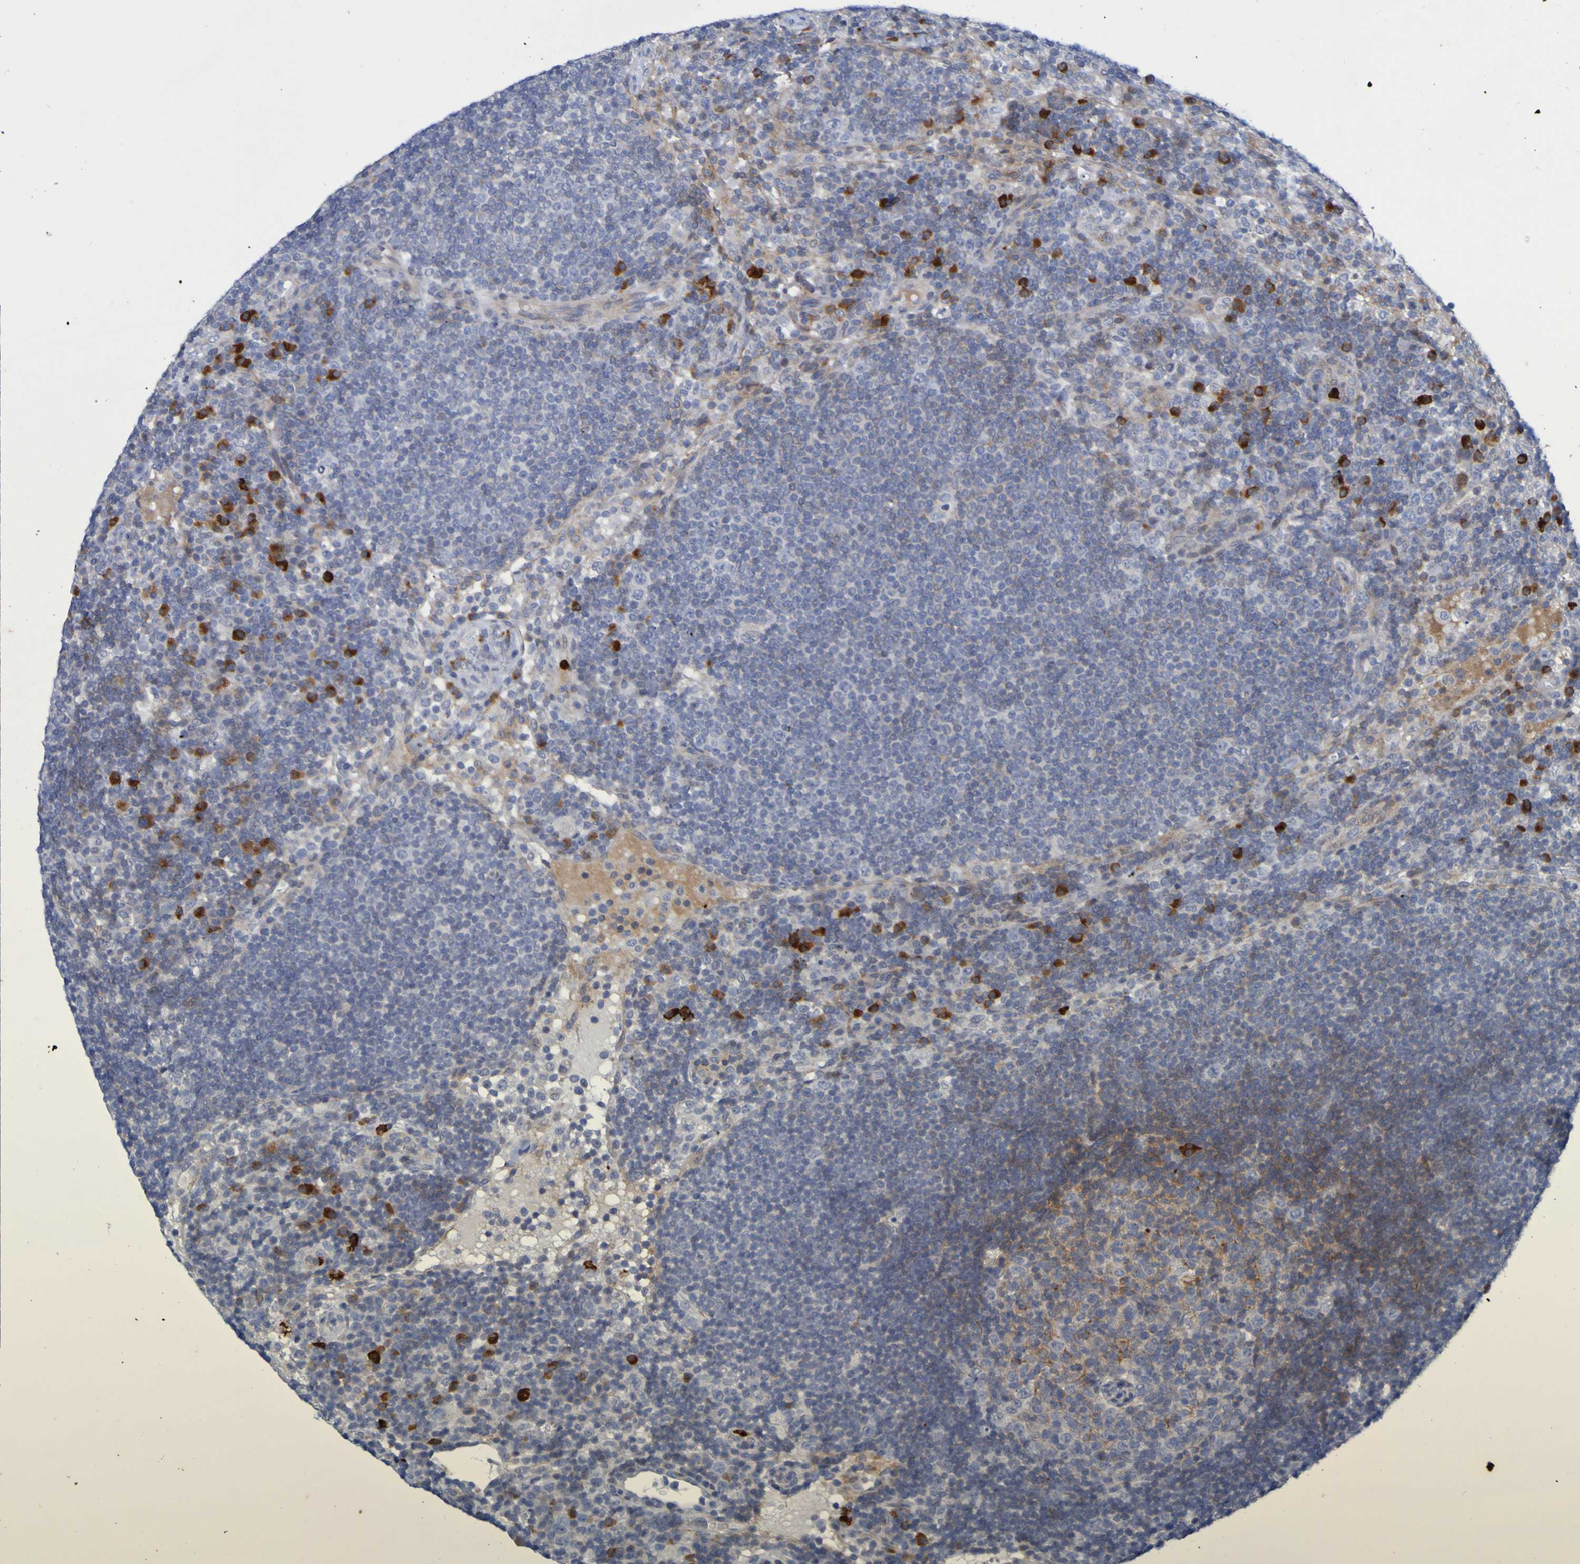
{"staining": {"intensity": "moderate", "quantity": "25%-75%", "location": "cytoplasmic/membranous"}, "tissue": "lymph node", "cell_type": "Germinal center cells", "image_type": "normal", "snomed": [{"axis": "morphology", "description": "Normal tissue, NOS"}, {"axis": "topography", "description": "Lymph node"}], "caption": "Immunohistochemistry image of normal lymph node stained for a protein (brown), which demonstrates medium levels of moderate cytoplasmic/membranous expression in approximately 25%-75% of germinal center cells.", "gene": "C11orf24", "patient": {"sex": "female", "age": 53}}